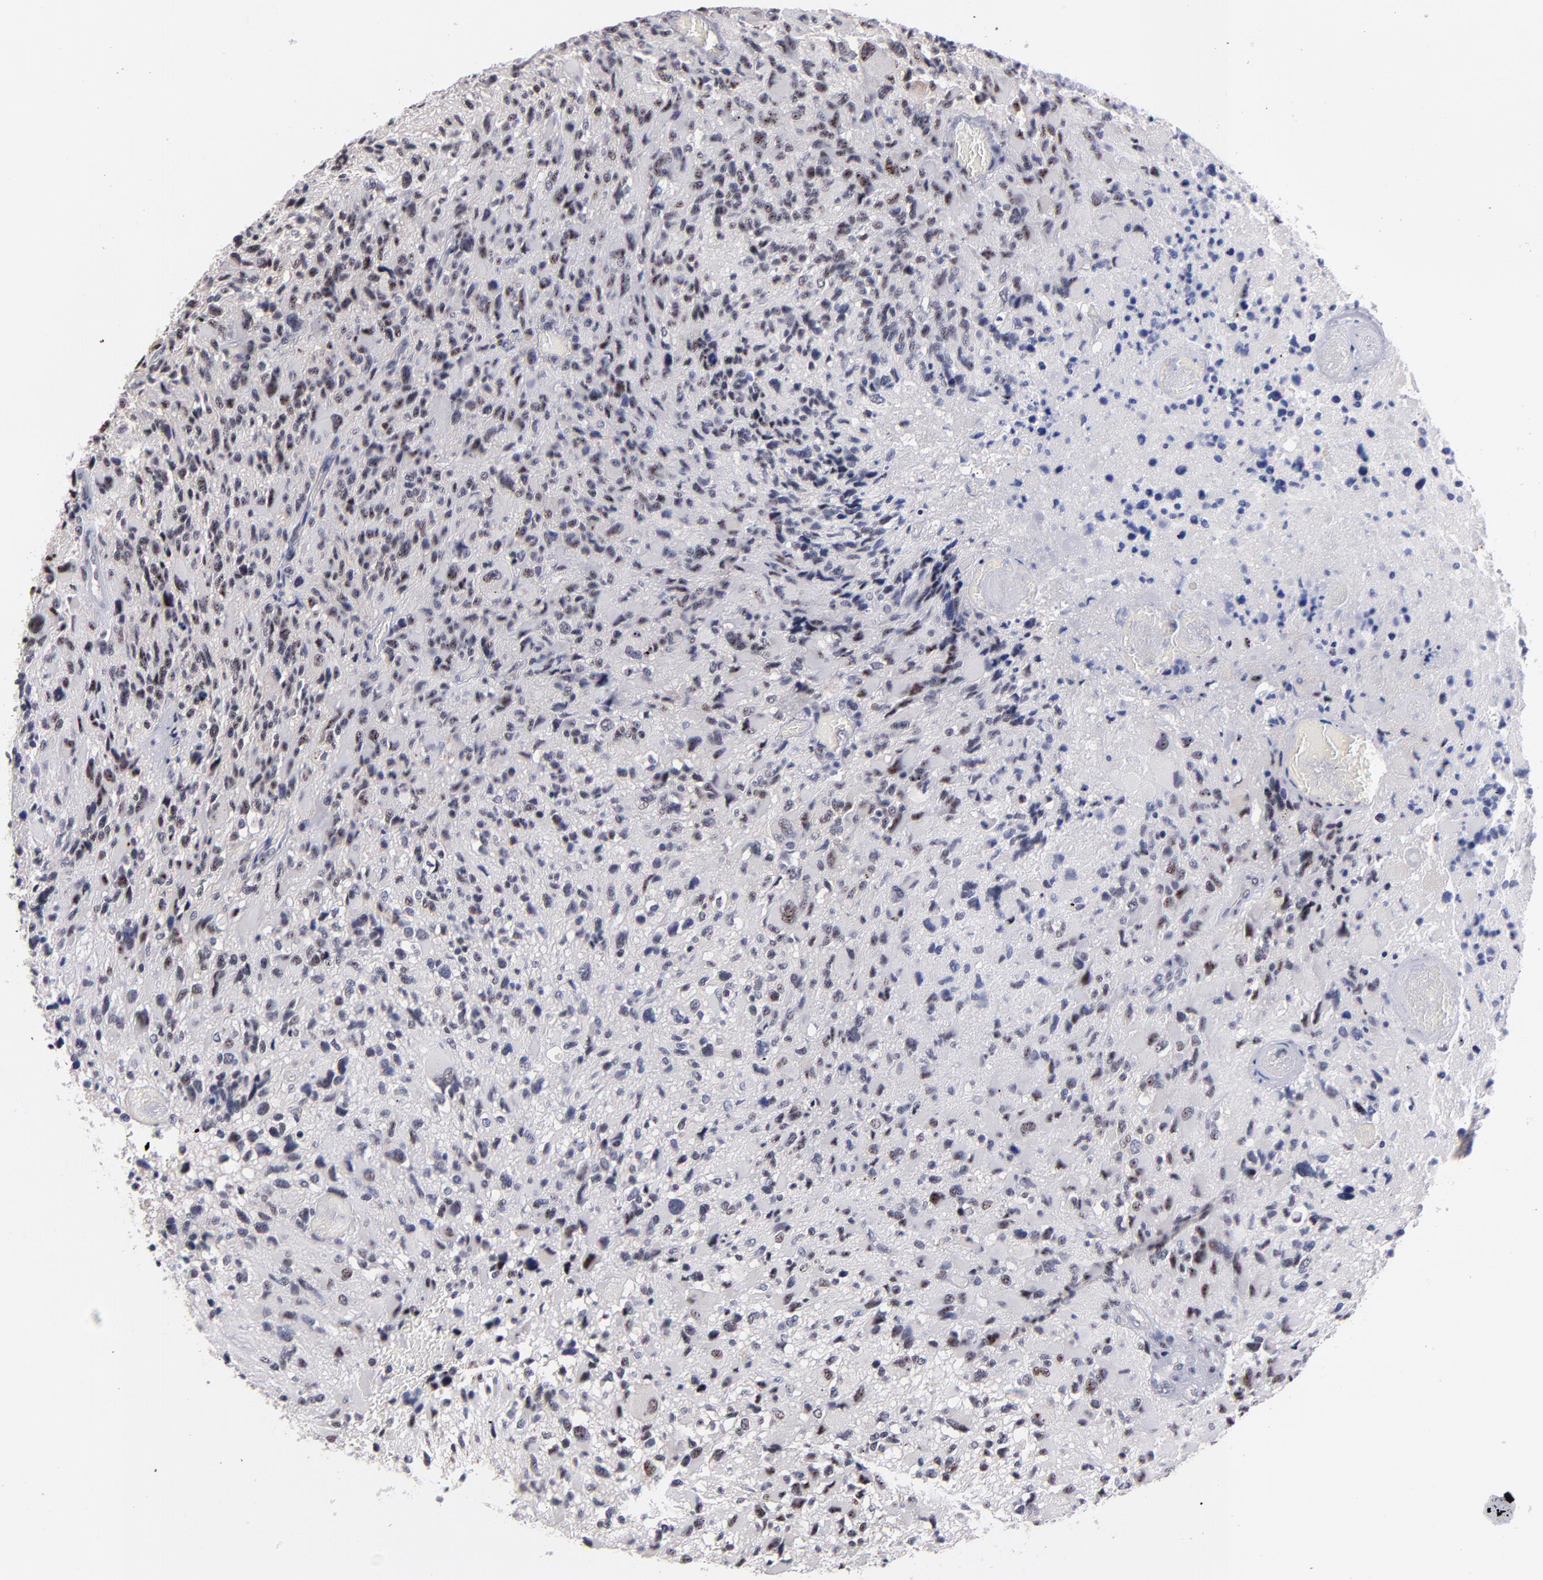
{"staining": {"intensity": "weak", "quantity": "<25%", "location": "nuclear"}, "tissue": "glioma", "cell_type": "Tumor cells", "image_type": "cancer", "snomed": [{"axis": "morphology", "description": "Glioma, malignant, High grade"}, {"axis": "topography", "description": "Brain"}], "caption": "Photomicrograph shows no significant protein positivity in tumor cells of glioma.", "gene": "RAF1", "patient": {"sex": "male", "age": 69}}